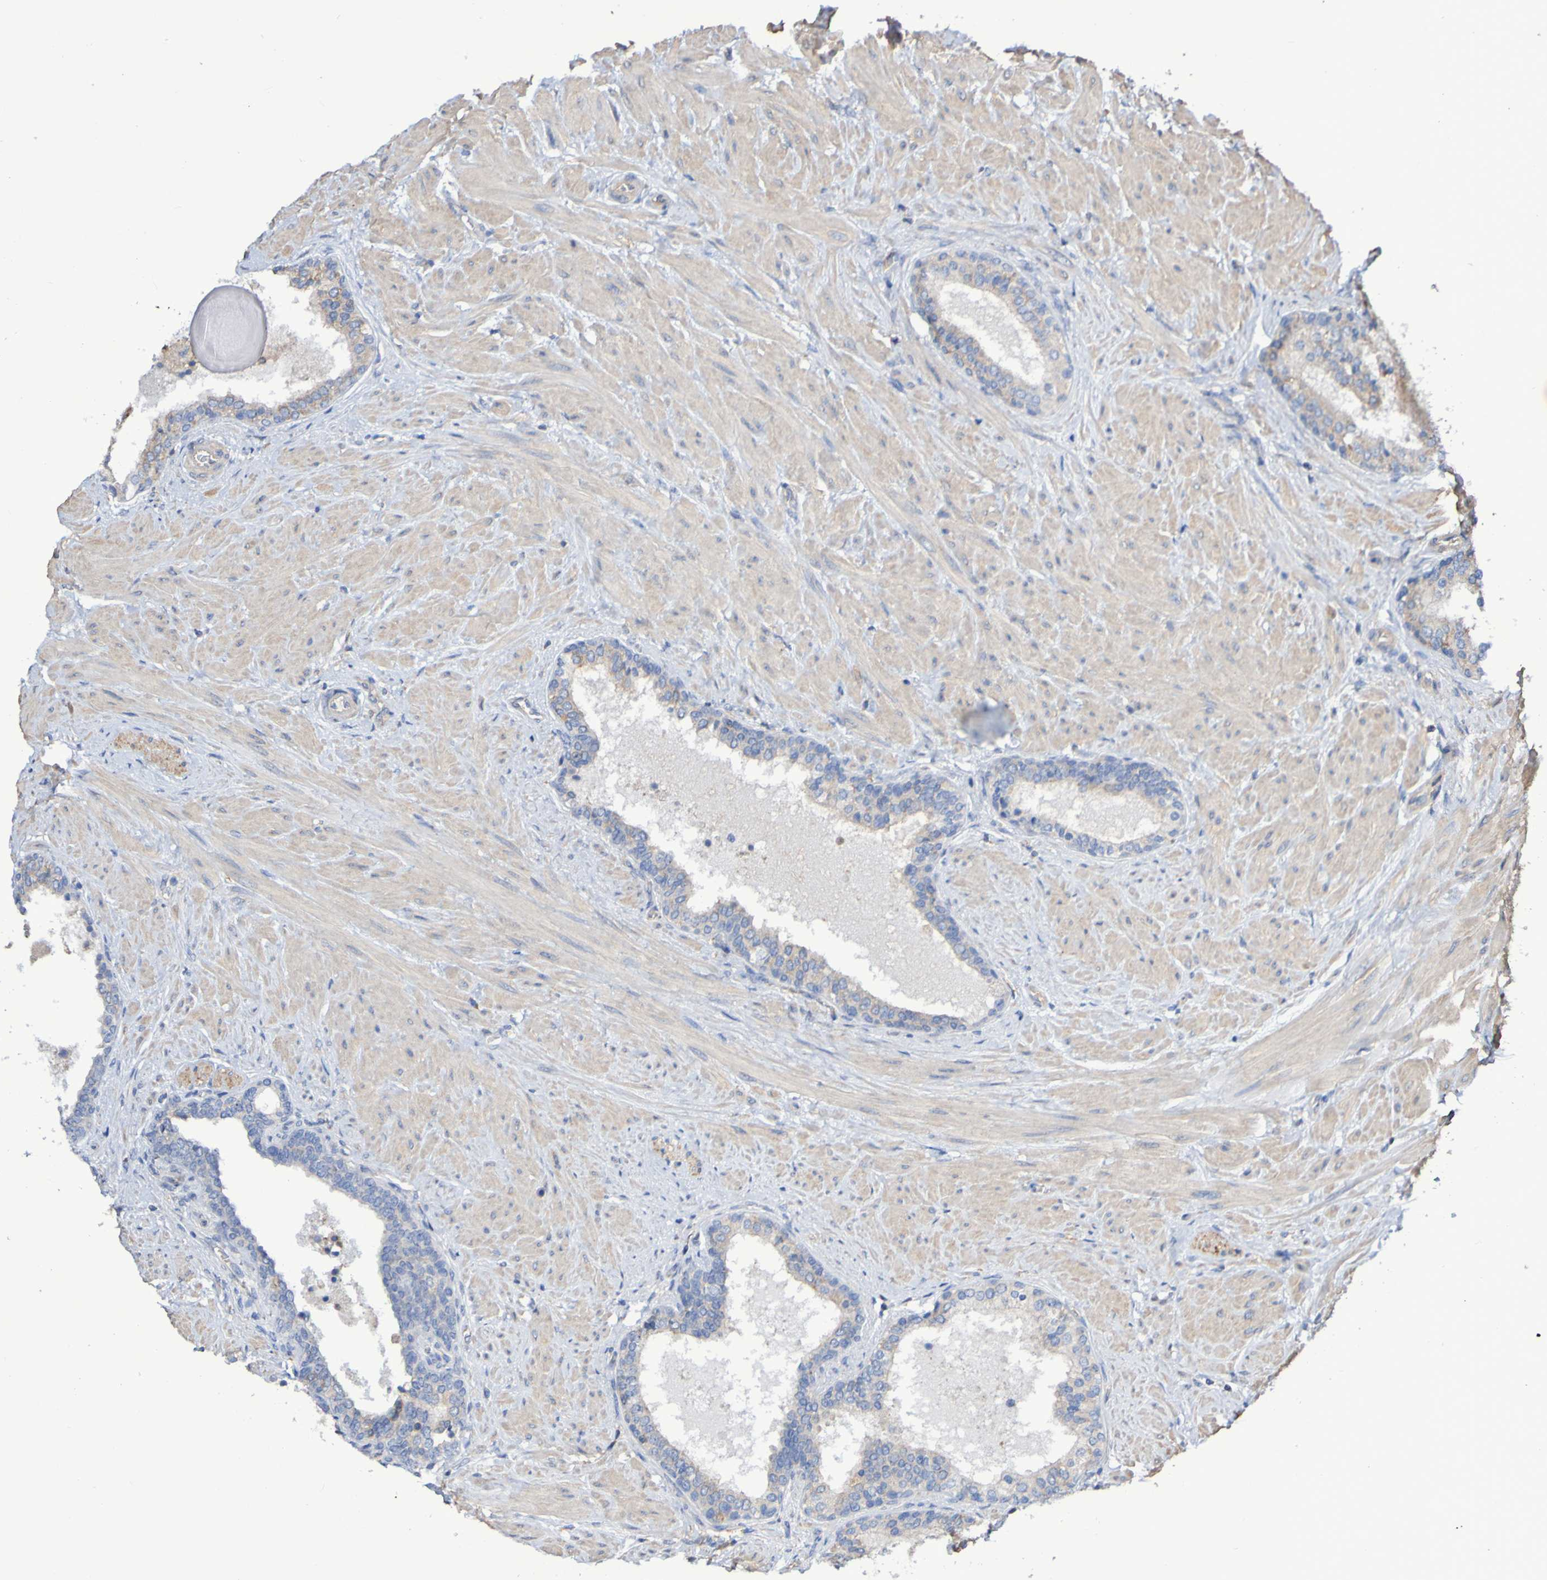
{"staining": {"intensity": "weak", "quantity": "<25%", "location": "cytoplasmic/membranous"}, "tissue": "prostate cancer", "cell_type": "Tumor cells", "image_type": "cancer", "snomed": [{"axis": "morphology", "description": "Adenocarcinoma, Low grade"}, {"axis": "topography", "description": "Prostate"}], "caption": "Tumor cells are negative for protein expression in human adenocarcinoma (low-grade) (prostate).", "gene": "SYNJ1", "patient": {"sex": "male", "age": 60}}